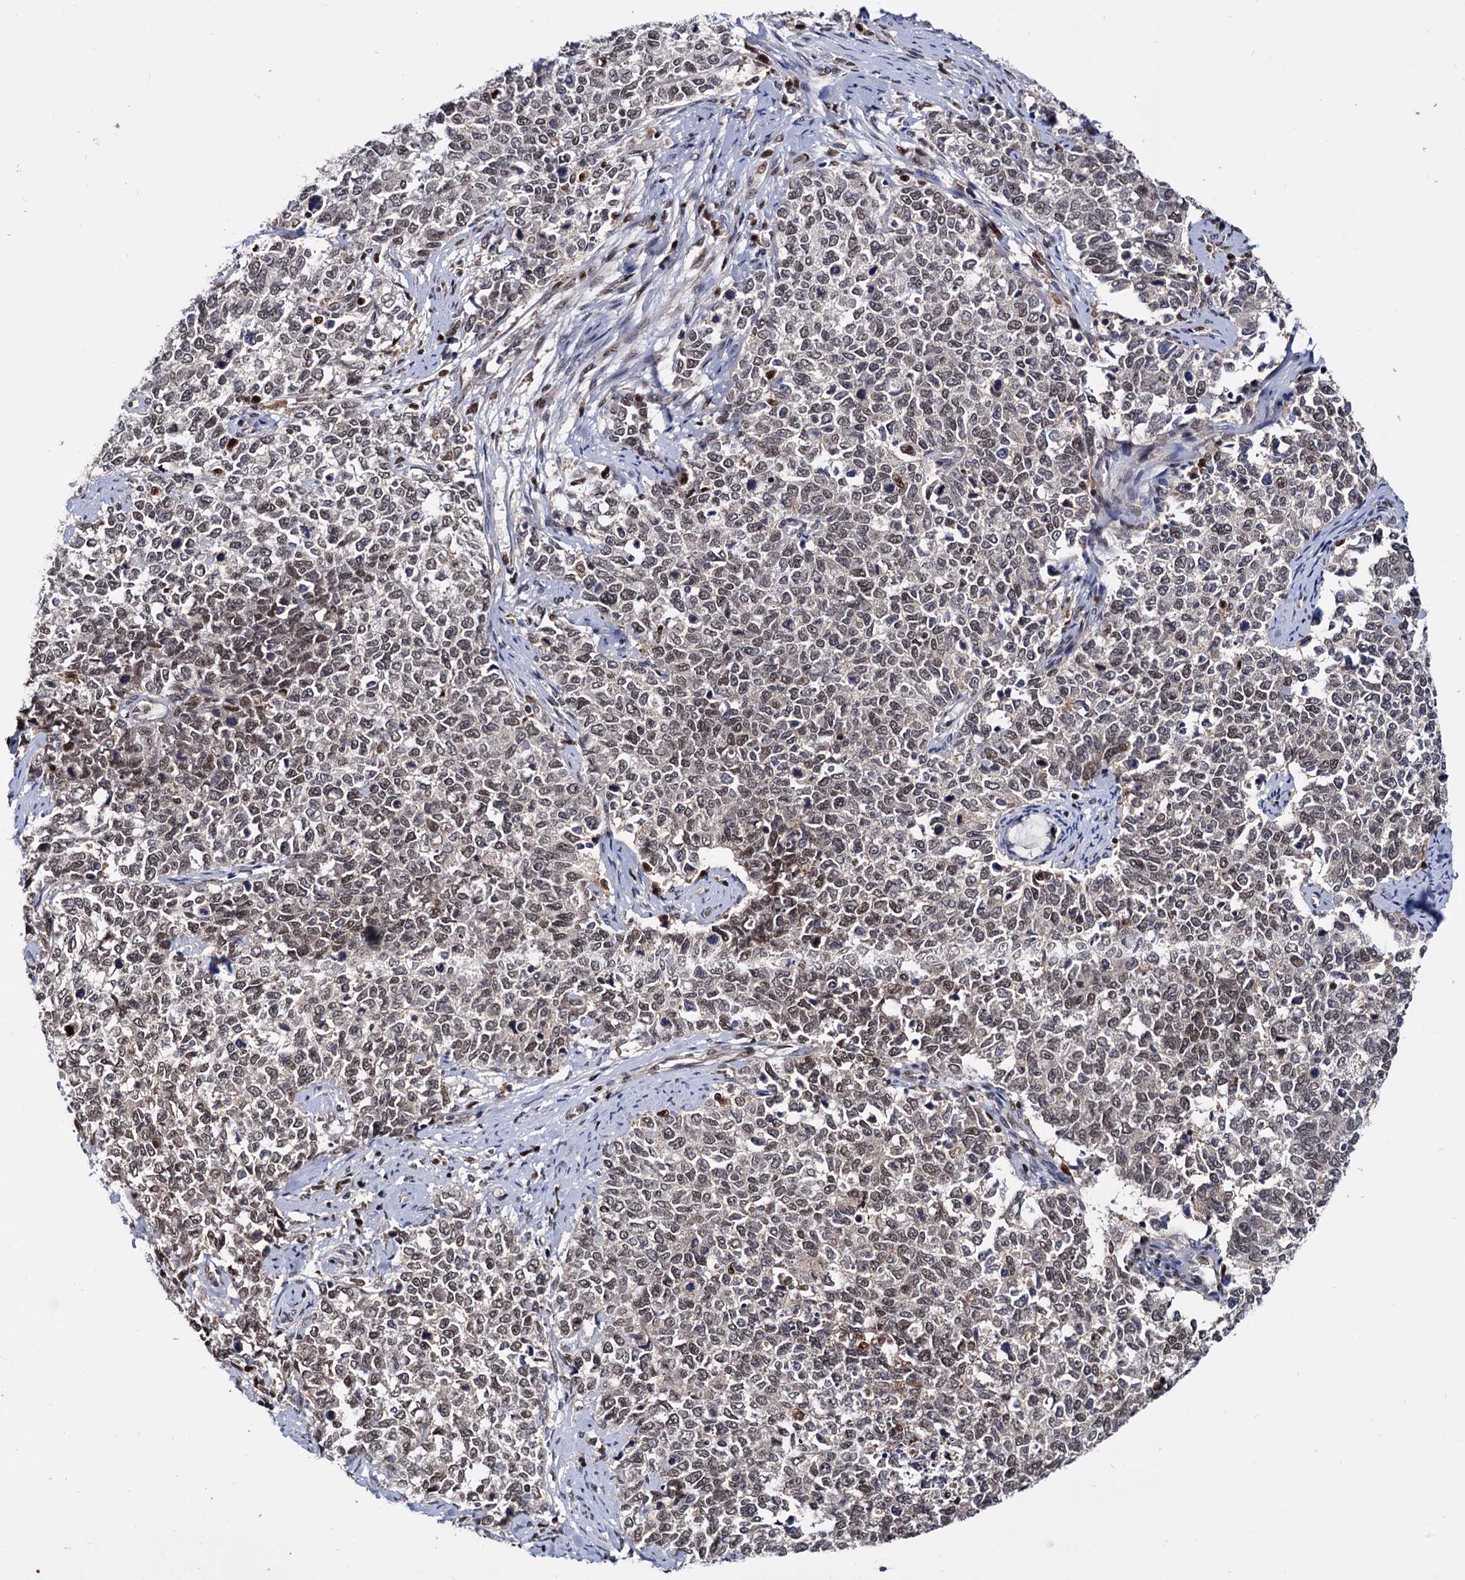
{"staining": {"intensity": "weak", "quantity": "25%-75%", "location": "nuclear"}, "tissue": "cervical cancer", "cell_type": "Tumor cells", "image_type": "cancer", "snomed": [{"axis": "morphology", "description": "Squamous cell carcinoma, NOS"}, {"axis": "topography", "description": "Cervix"}], "caption": "Immunohistochemical staining of cervical squamous cell carcinoma shows weak nuclear protein positivity in about 25%-75% of tumor cells.", "gene": "RNASEH2B", "patient": {"sex": "female", "age": 63}}